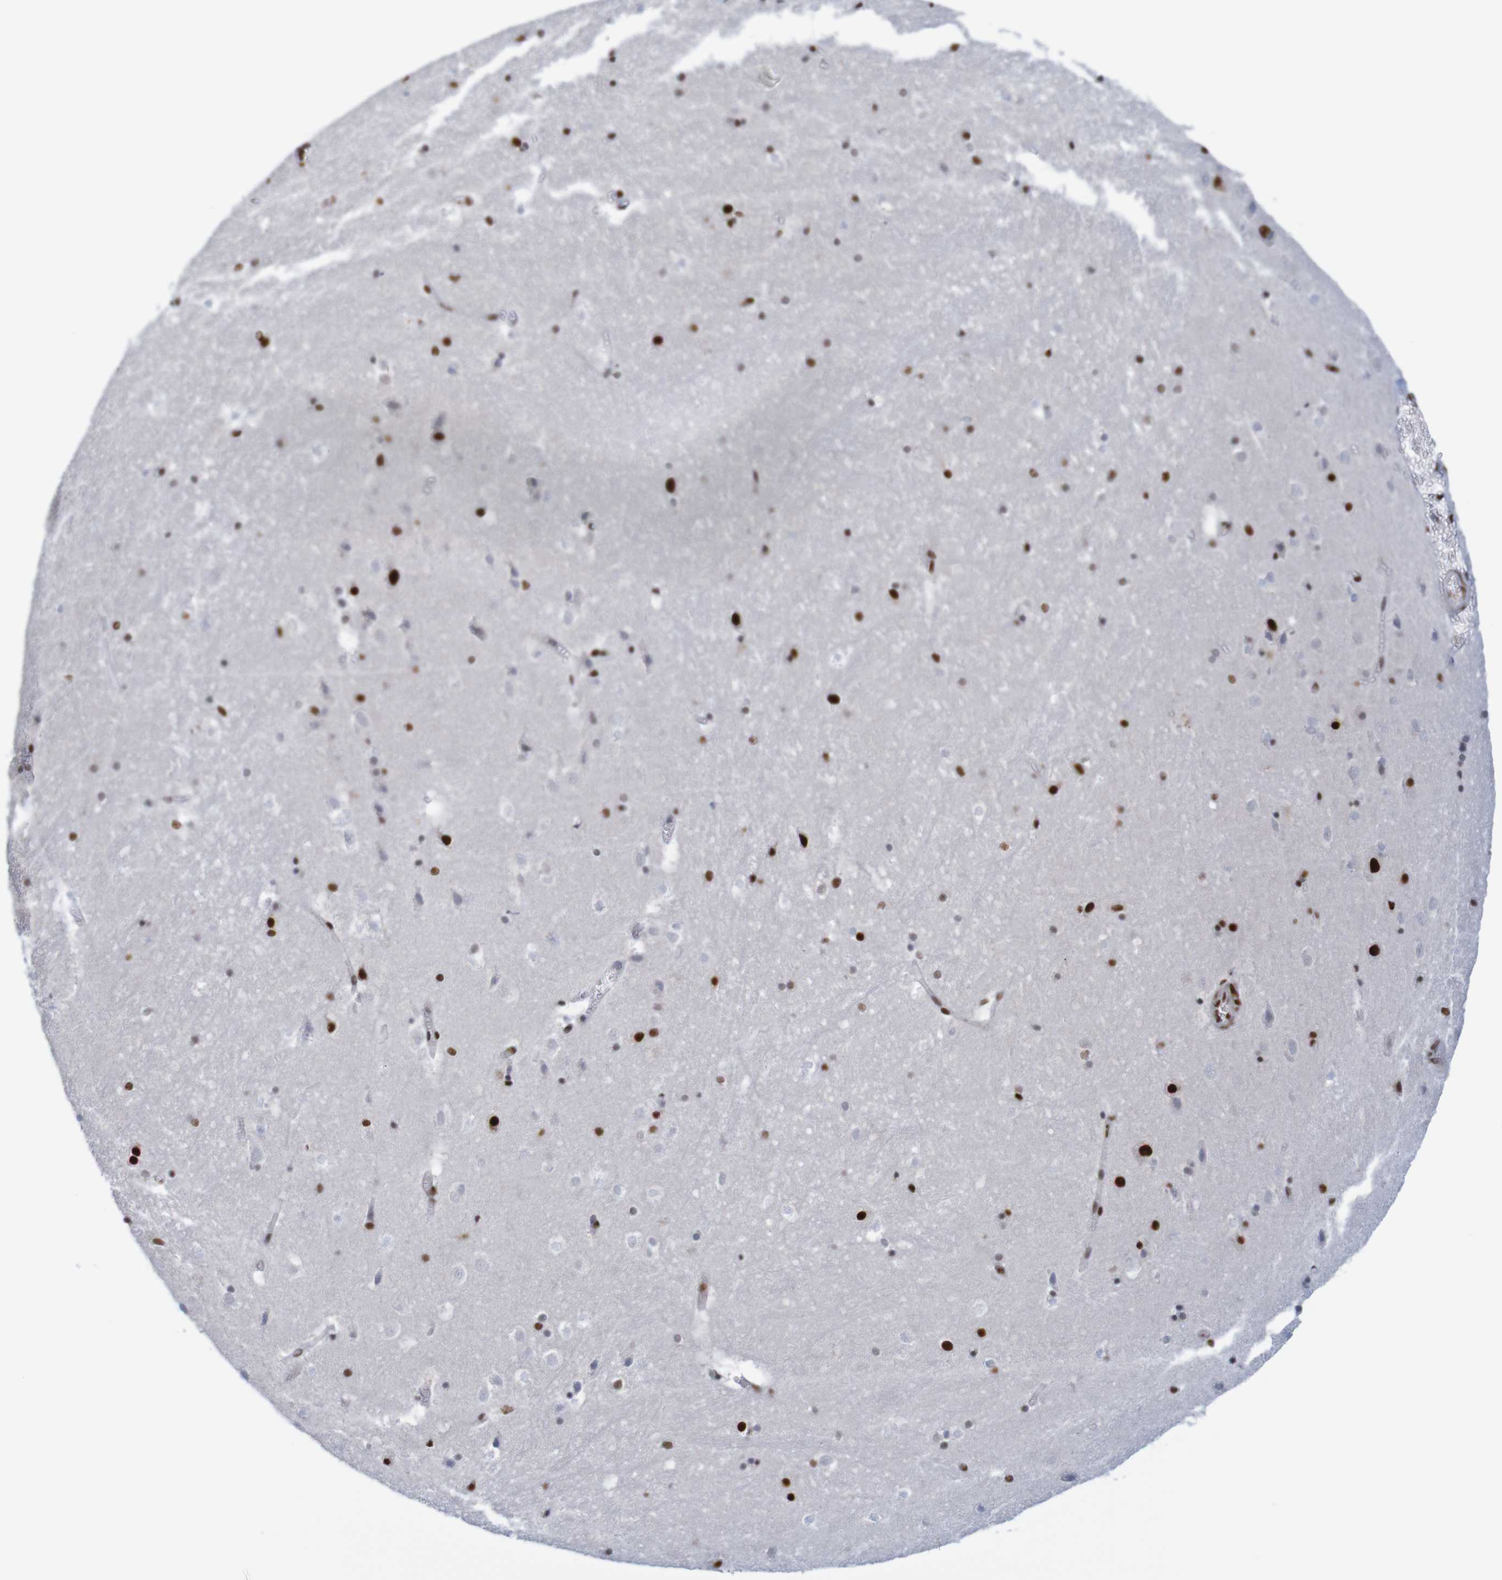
{"staining": {"intensity": "strong", "quantity": ">75%", "location": "nuclear"}, "tissue": "hippocampus", "cell_type": "Glial cells", "image_type": "normal", "snomed": [{"axis": "morphology", "description": "Normal tissue, NOS"}, {"axis": "topography", "description": "Hippocampus"}], "caption": "Hippocampus stained with a brown dye exhibits strong nuclear positive positivity in about >75% of glial cells.", "gene": "THRAP3", "patient": {"sex": "male", "age": 45}}